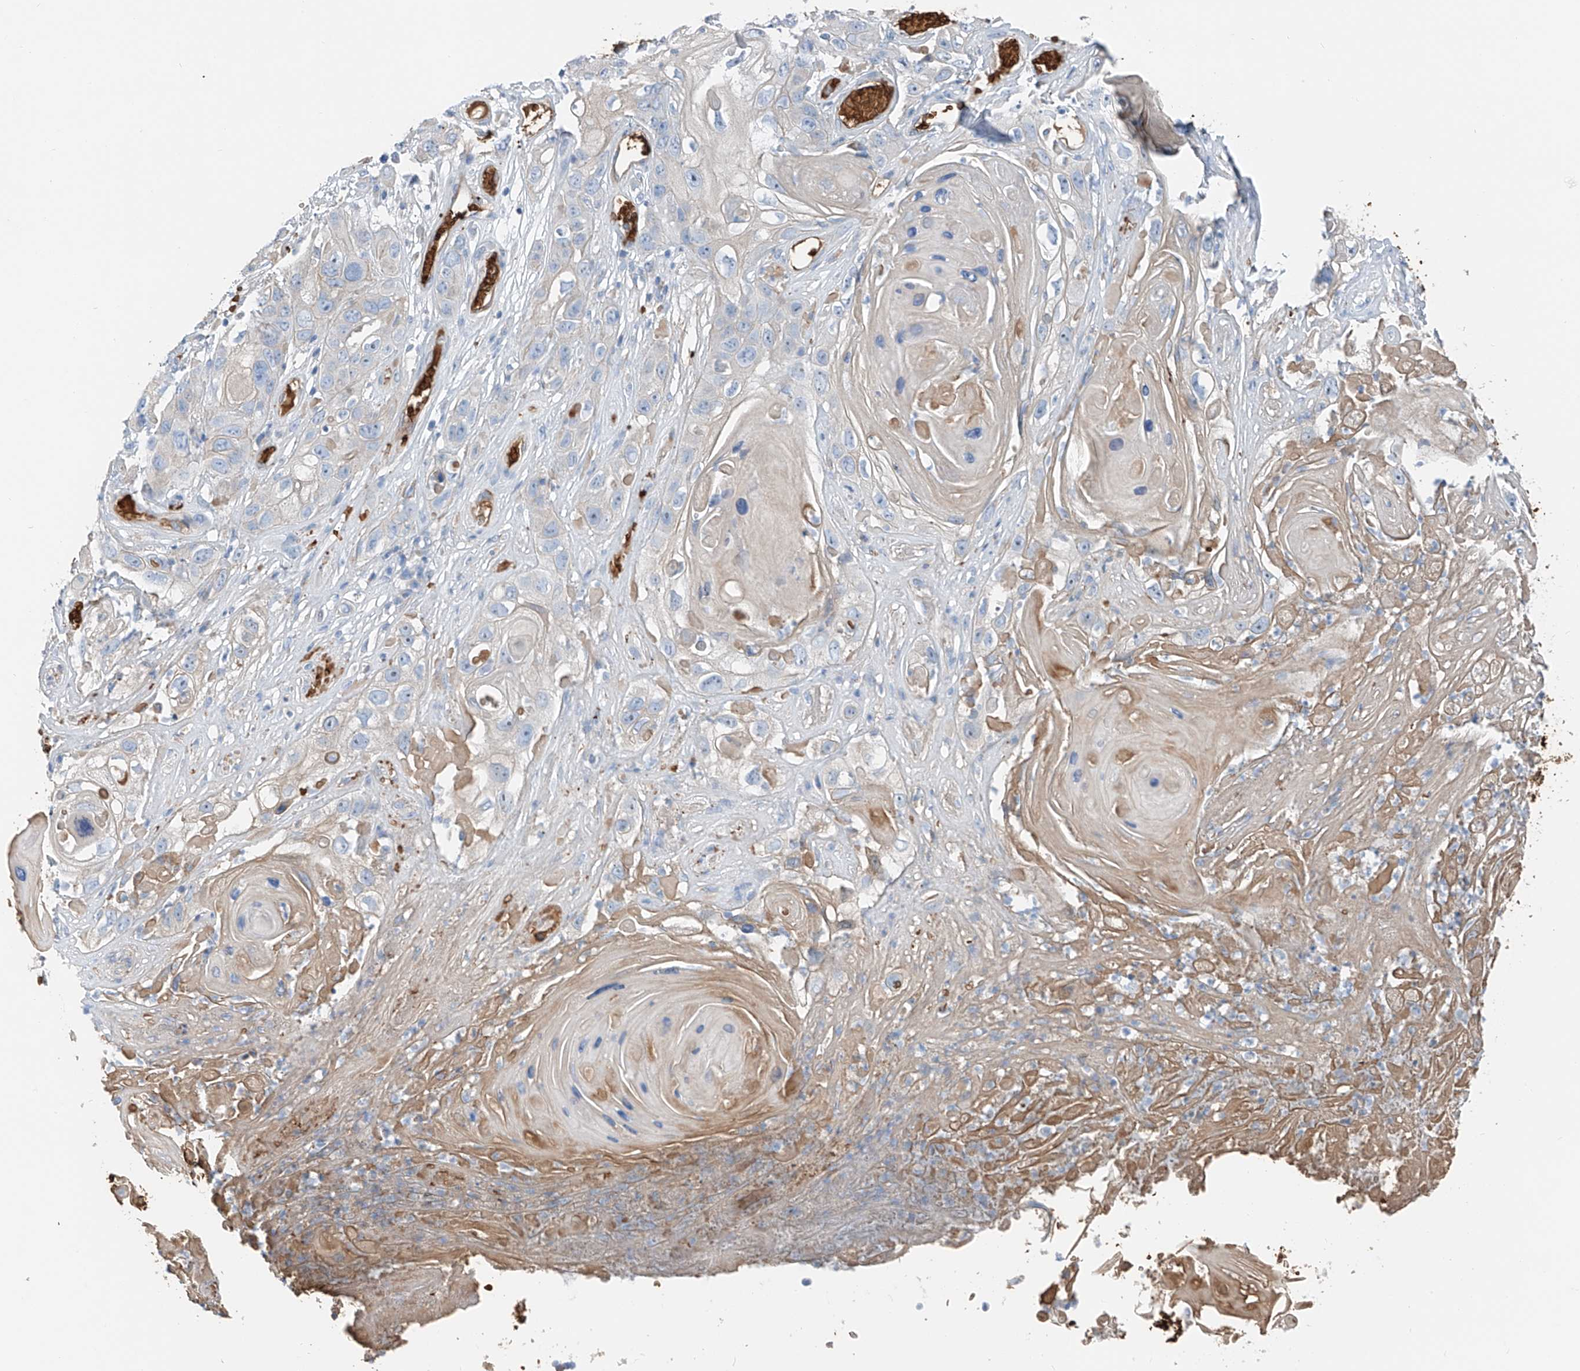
{"staining": {"intensity": "negative", "quantity": "none", "location": "none"}, "tissue": "skin cancer", "cell_type": "Tumor cells", "image_type": "cancer", "snomed": [{"axis": "morphology", "description": "Squamous cell carcinoma, NOS"}, {"axis": "topography", "description": "Skin"}], "caption": "The photomicrograph demonstrates no significant positivity in tumor cells of skin cancer.", "gene": "PRSS23", "patient": {"sex": "male", "age": 55}}